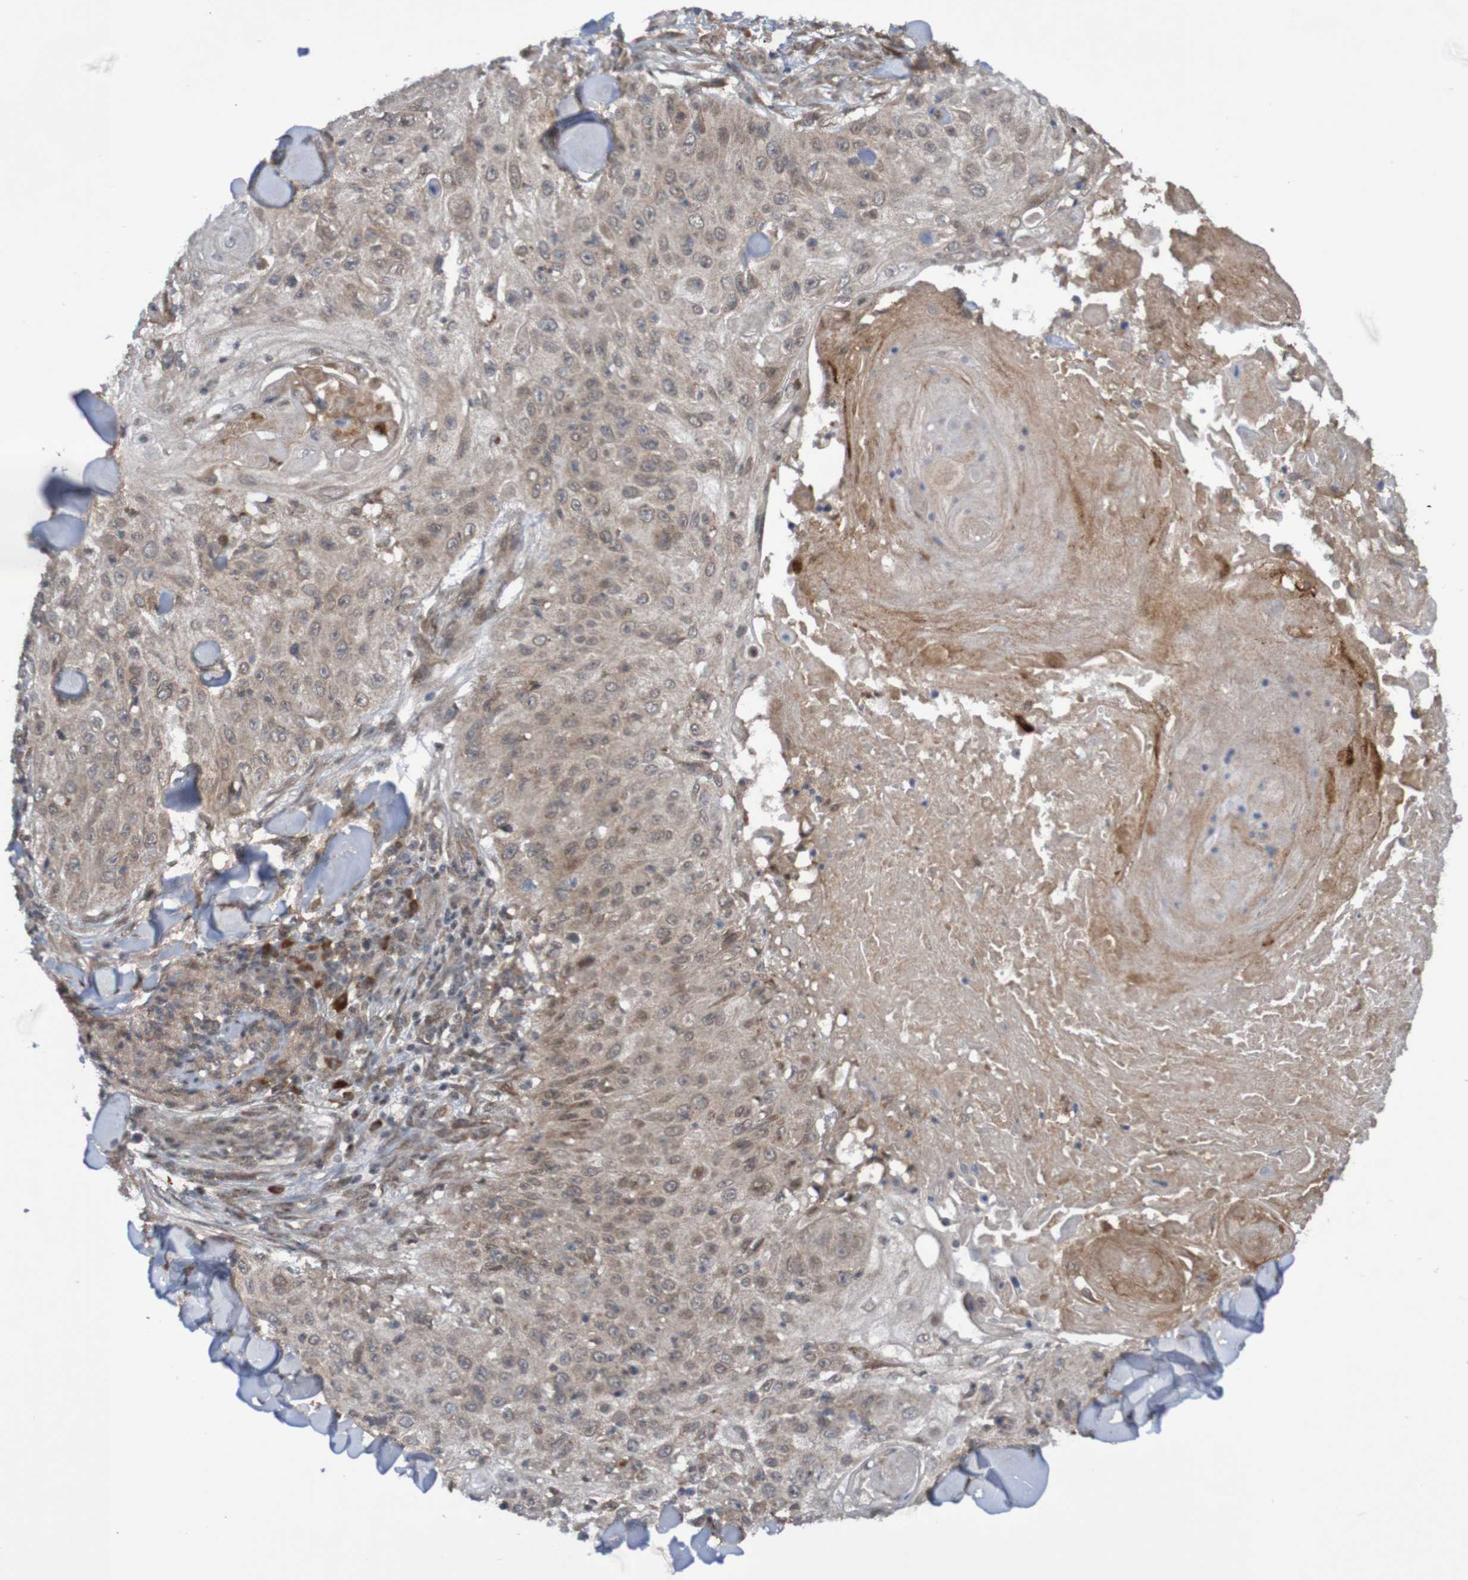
{"staining": {"intensity": "weak", "quantity": ">75%", "location": "cytoplasmic/membranous,nuclear"}, "tissue": "skin cancer", "cell_type": "Tumor cells", "image_type": "cancer", "snomed": [{"axis": "morphology", "description": "Squamous cell carcinoma, NOS"}, {"axis": "topography", "description": "Skin"}], "caption": "Tumor cells show low levels of weak cytoplasmic/membranous and nuclear staining in about >75% of cells in skin squamous cell carcinoma.", "gene": "ITLN1", "patient": {"sex": "male", "age": 86}}